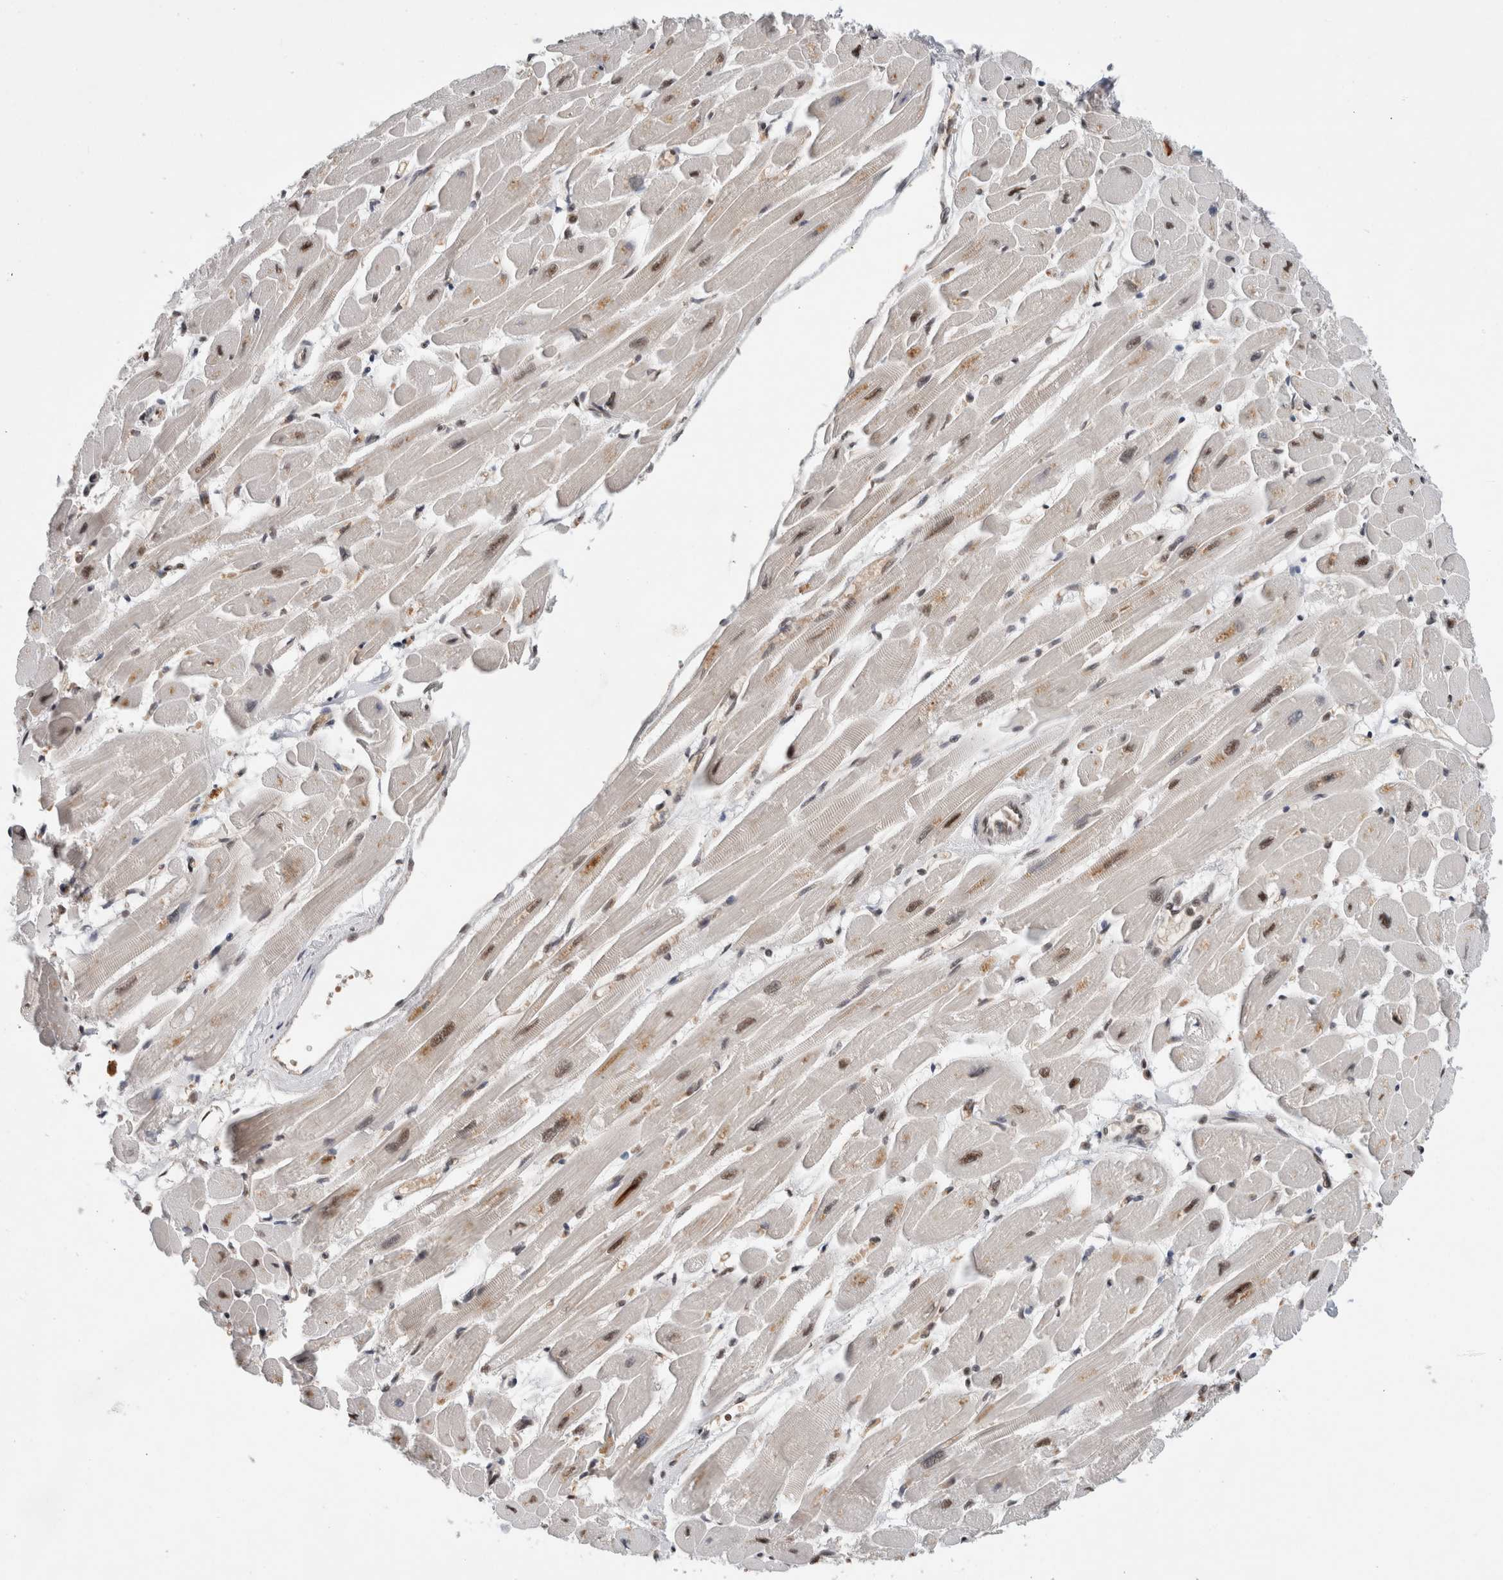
{"staining": {"intensity": "strong", "quantity": "25%-75%", "location": "nuclear"}, "tissue": "heart muscle", "cell_type": "Cardiomyocytes", "image_type": "normal", "snomed": [{"axis": "morphology", "description": "Normal tissue, NOS"}, {"axis": "topography", "description": "Heart"}], "caption": "Heart muscle was stained to show a protein in brown. There is high levels of strong nuclear positivity in about 25%-75% of cardiomyocytes.", "gene": "NCAPG2", "patient": {"sex": "female", "age": 54}}